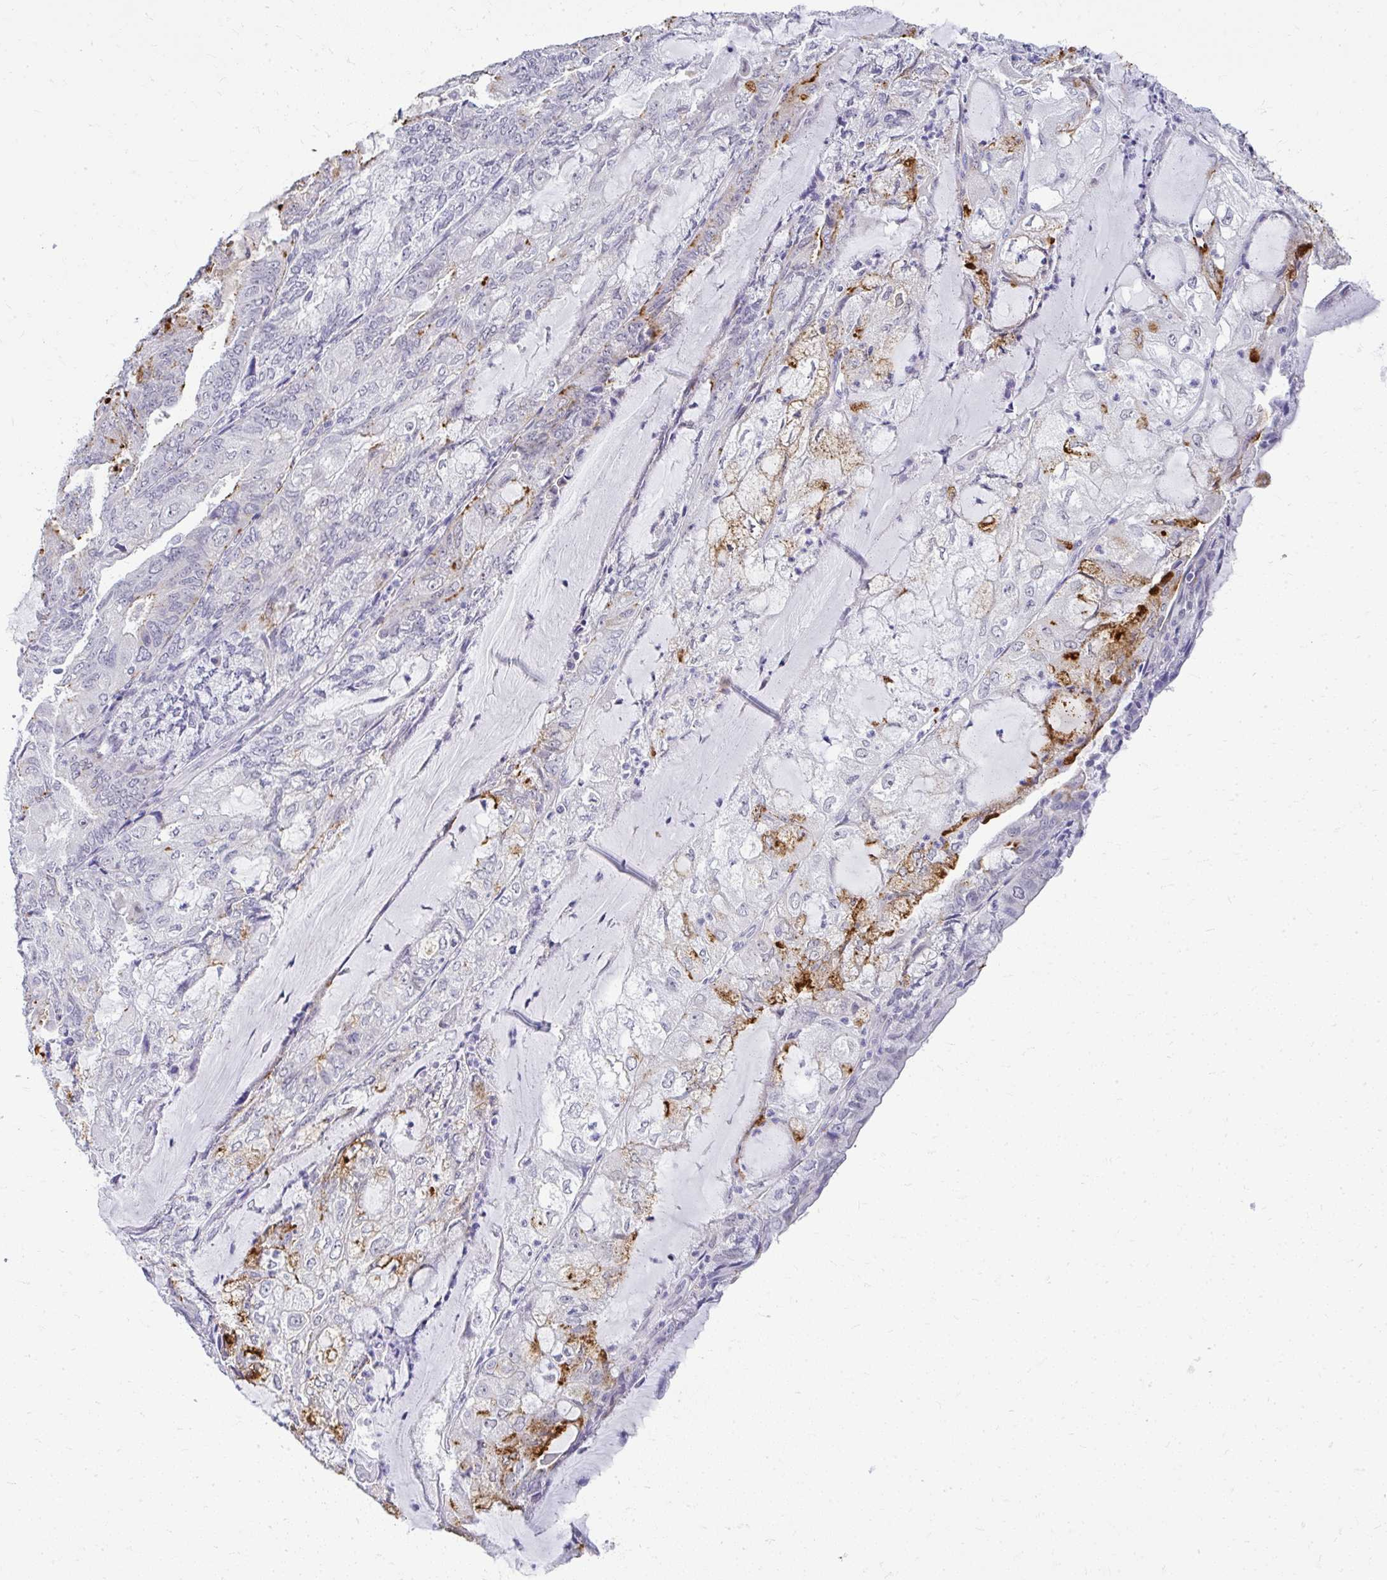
{"staining": {"intensity": "moderate", "quantity": "<25%", "location": "cytoplasmic/membranous"}, "tissue": "endometrial cancer", "cell_type": "Tumor cells", "image_type": "cancer", "snomed": [{"axis": "morphology", "description": "Adenocarcinoma, NOS"}, {"axis": "topography", "description": "Endometrium"}], "caption": "A histopathology image of human endometrial cancer stained for a protein shows moderate cytoplasmic/membranous brown staining in tumor cells. (DAB = brown stain, brightfield microscopy at high magnification).", "gene": "TEX33", "patient": {"sex": "female", "age": 81}}